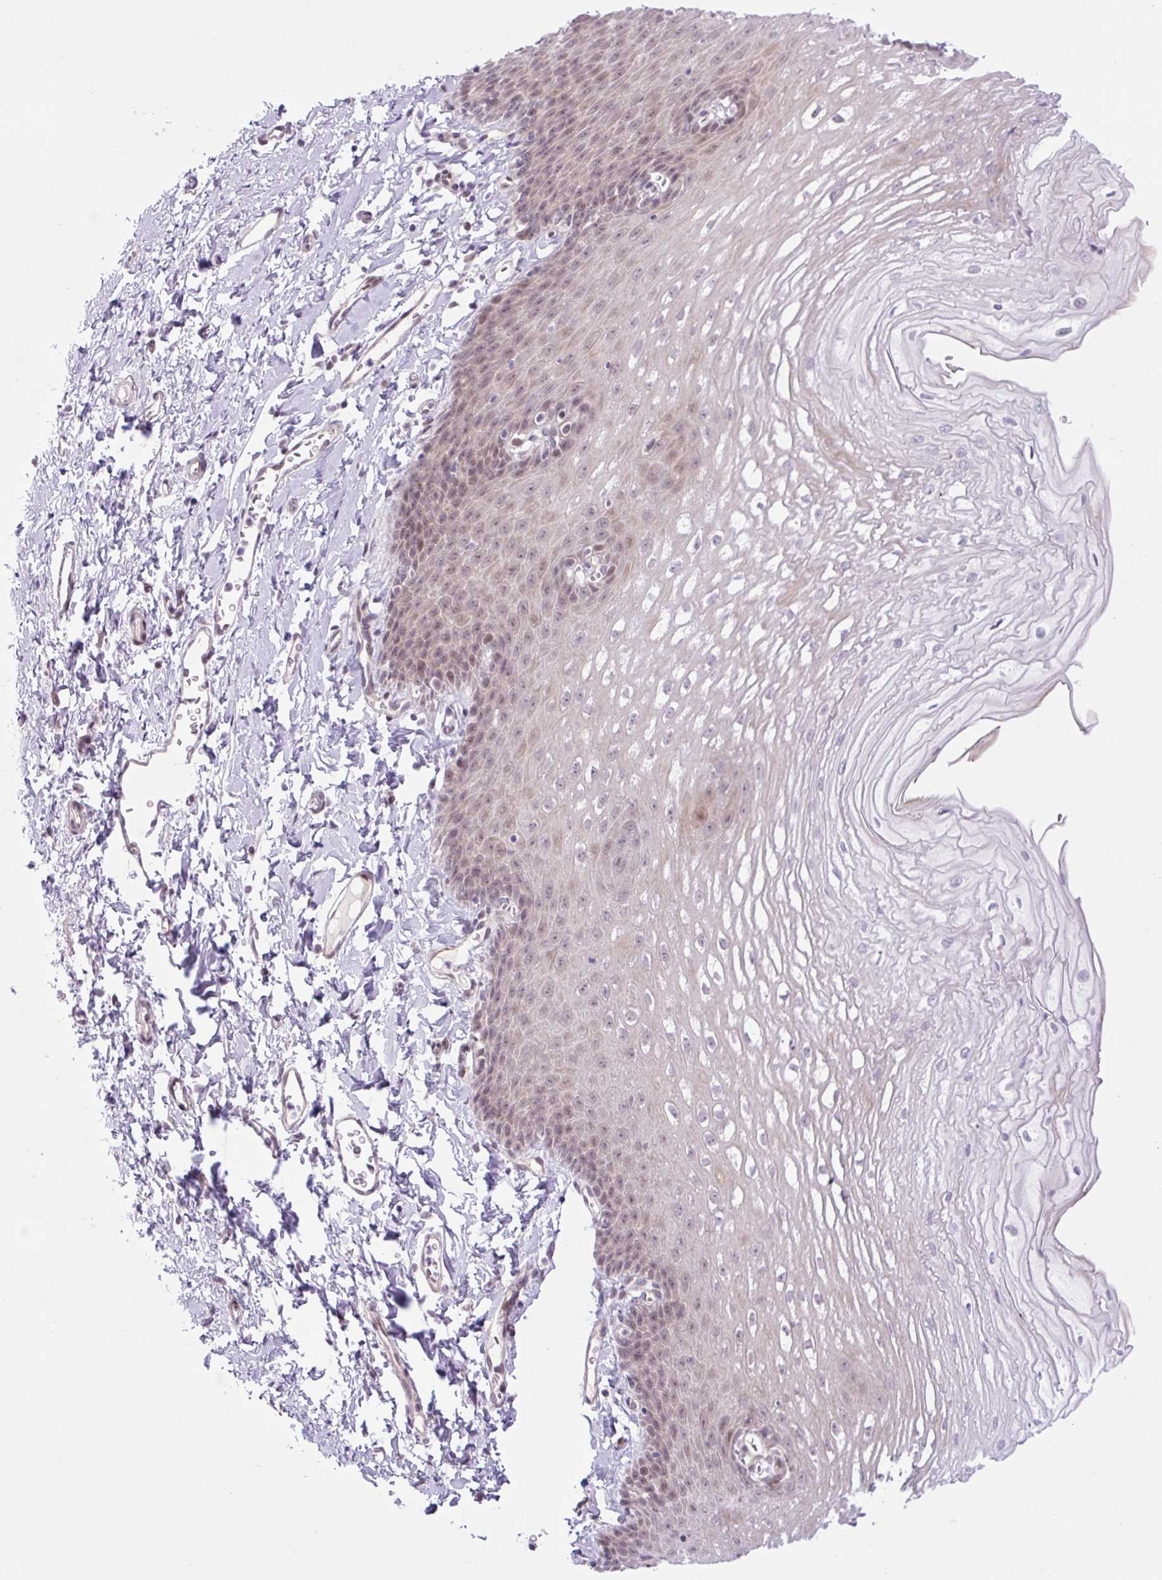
{"staining": {"intensity": "moderate", "quantity": "25%-75%", "location": "nuclear"}, "tissue": "esophagus", "cell_type": "Squamous epithelial cells", "image_type": "normal", "snomed": [{"axis": "morphology", "description": "Normal tissue, NOS"}, {"axis": "topography", "description": "Esophagus"}], "caption": "Benign esophagus demonstrates moderate nuclear expression in approximately 25%-75% of squamous epithelial cells.", "gene": "ICE1", "patient": {"sex": "male", "age": 70}}